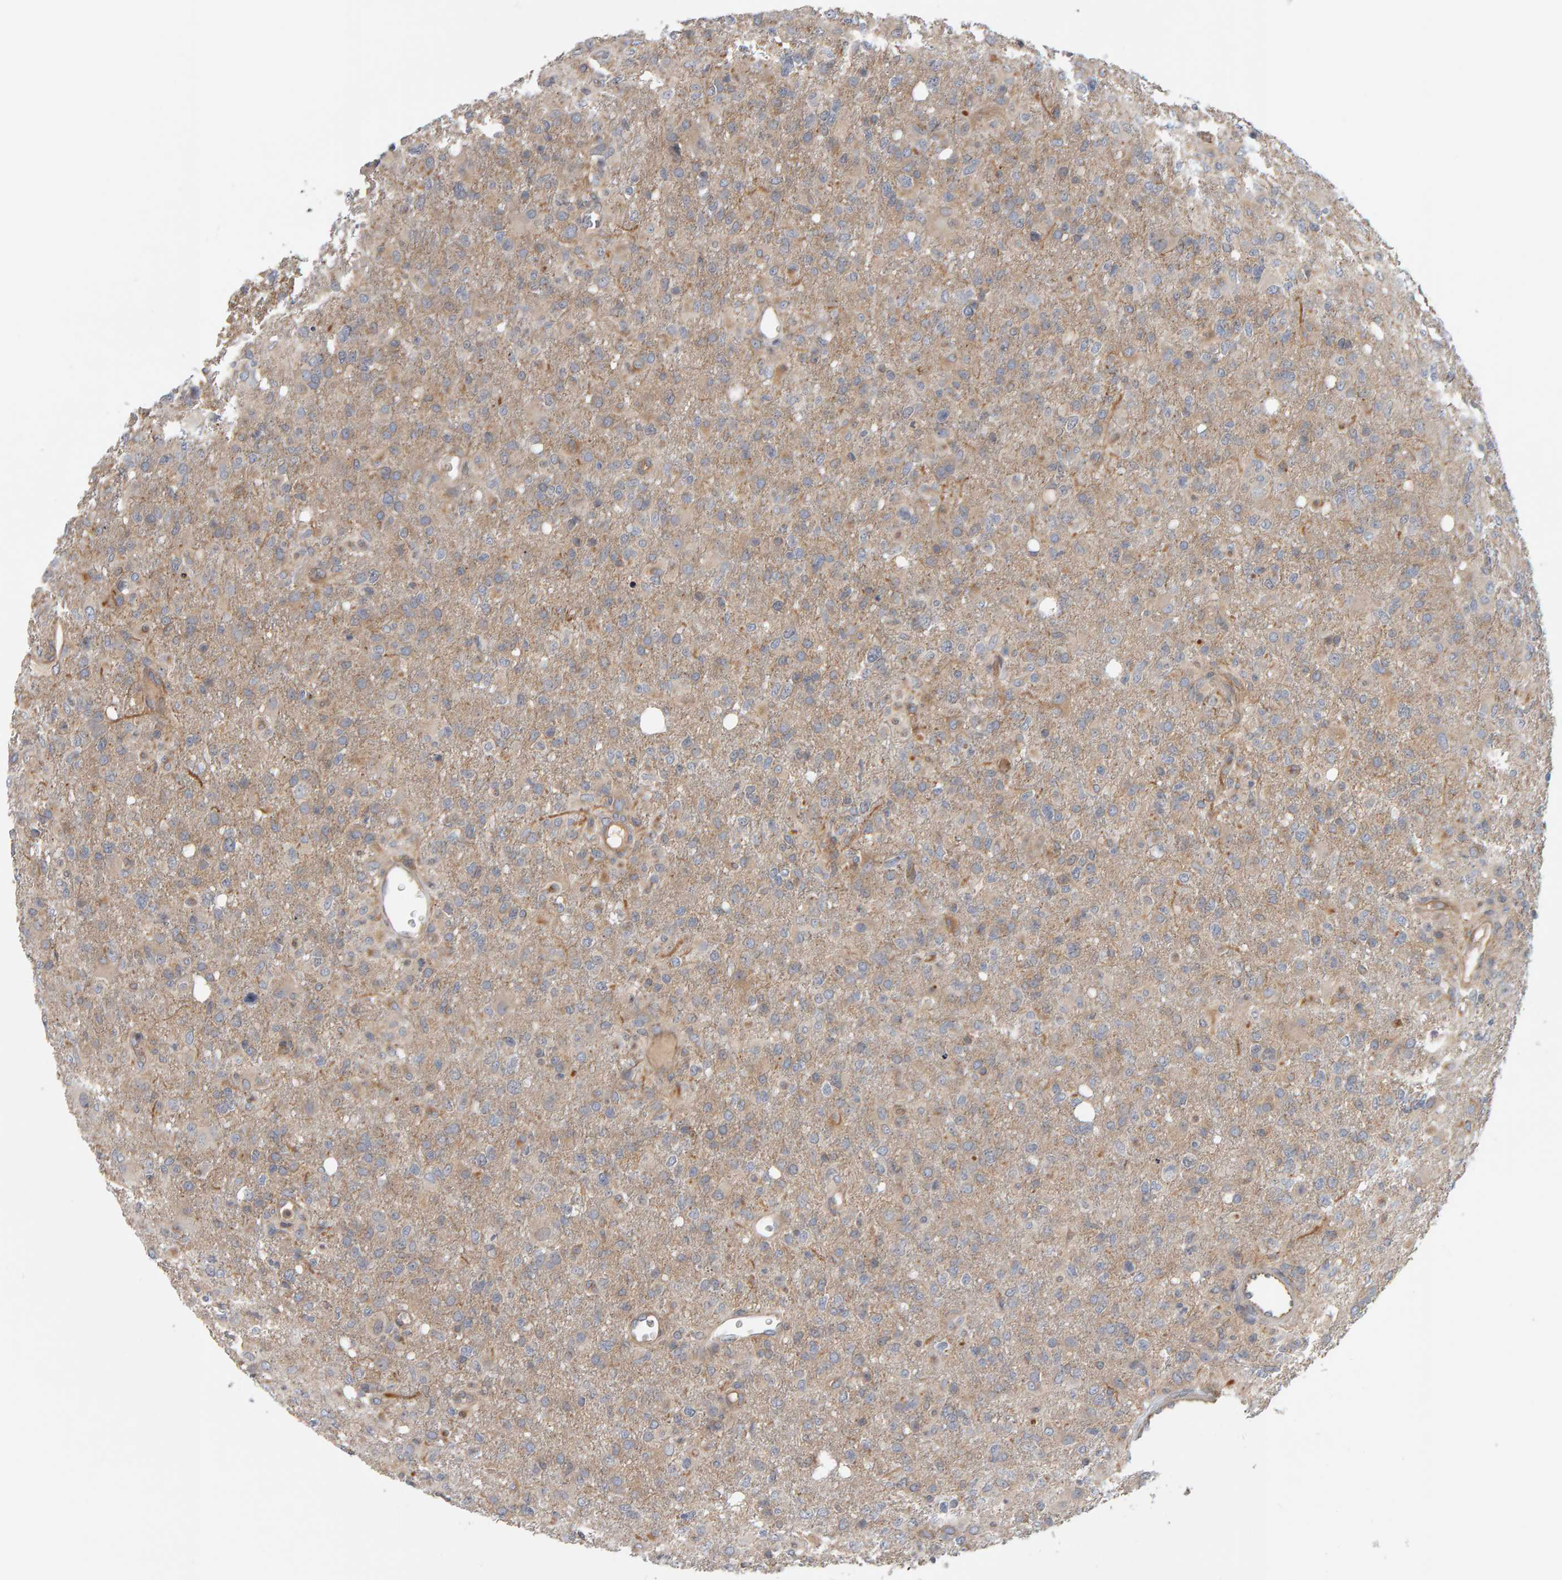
{"staining": {"intensity": "weak", "quantity": ">75%", "location": "cytoplasmic/membranous"}, "tissue": "glioma", "cell_type": "Tumor cells", "image_type": "cancer", "snomed": [{"axis": "morphology", "description": "Glioma, malignant, High grade"}, {"axis": "topography", "description": "Brain"}], "caption": "About >75% of tumor cells in glioma exhibit weak cytoplasmic/membranous protein positivity as visualized by brown immunohistochemical staining.", "gene": "C9orf72", "patient": {"sex": "female", "age": 57}}